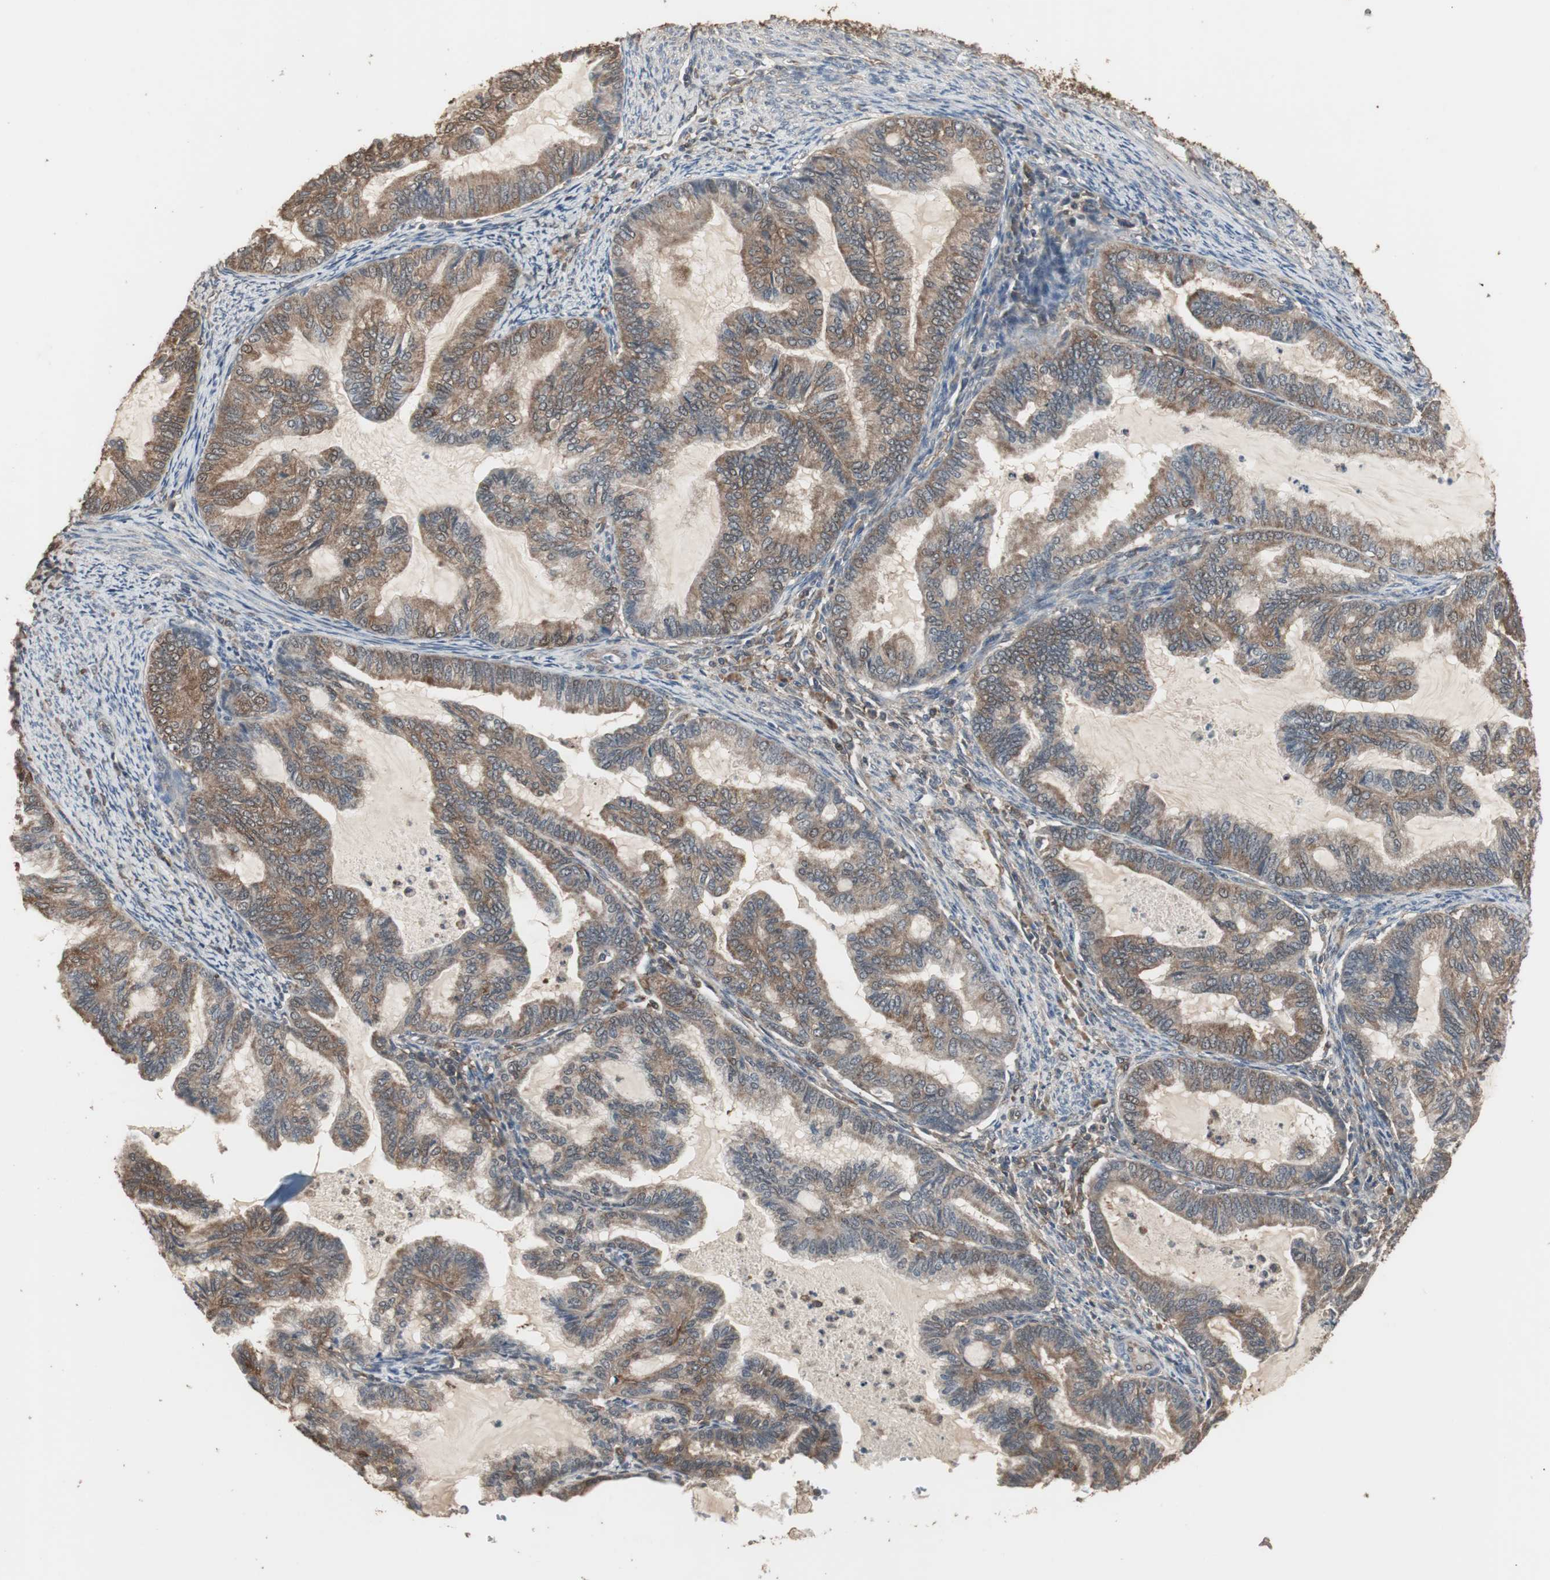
{"staining": {"intensity": "moderate", "quantity": ">75%", "location": "cytoplasmic/membranous"}, "tissue": "cervical cancer", "cell_type": "Tumor cells", "image_type": "cancer", "snomed": [{"axis": "morphology", "description": "Normal tissue, NOS"}, {"axis": "morphology", "description": "Adenocarcinoma, NOS"}, {"axis": "topography", "description": "Cervix"}, {"axis": "topography", "description": "Endometrium"}], "caption": "Tumor cells display medium levels of moderate cytoplasmic/membranous staining in approximately >75% of cells in cervical adenocarcinoma. (Stains: DAB in brown, nuclei in blue, Microscopy: brightfield microscopy at high magnification).", "gene": "HPRT1", "patient": {"sex": "female", "age": 86}}